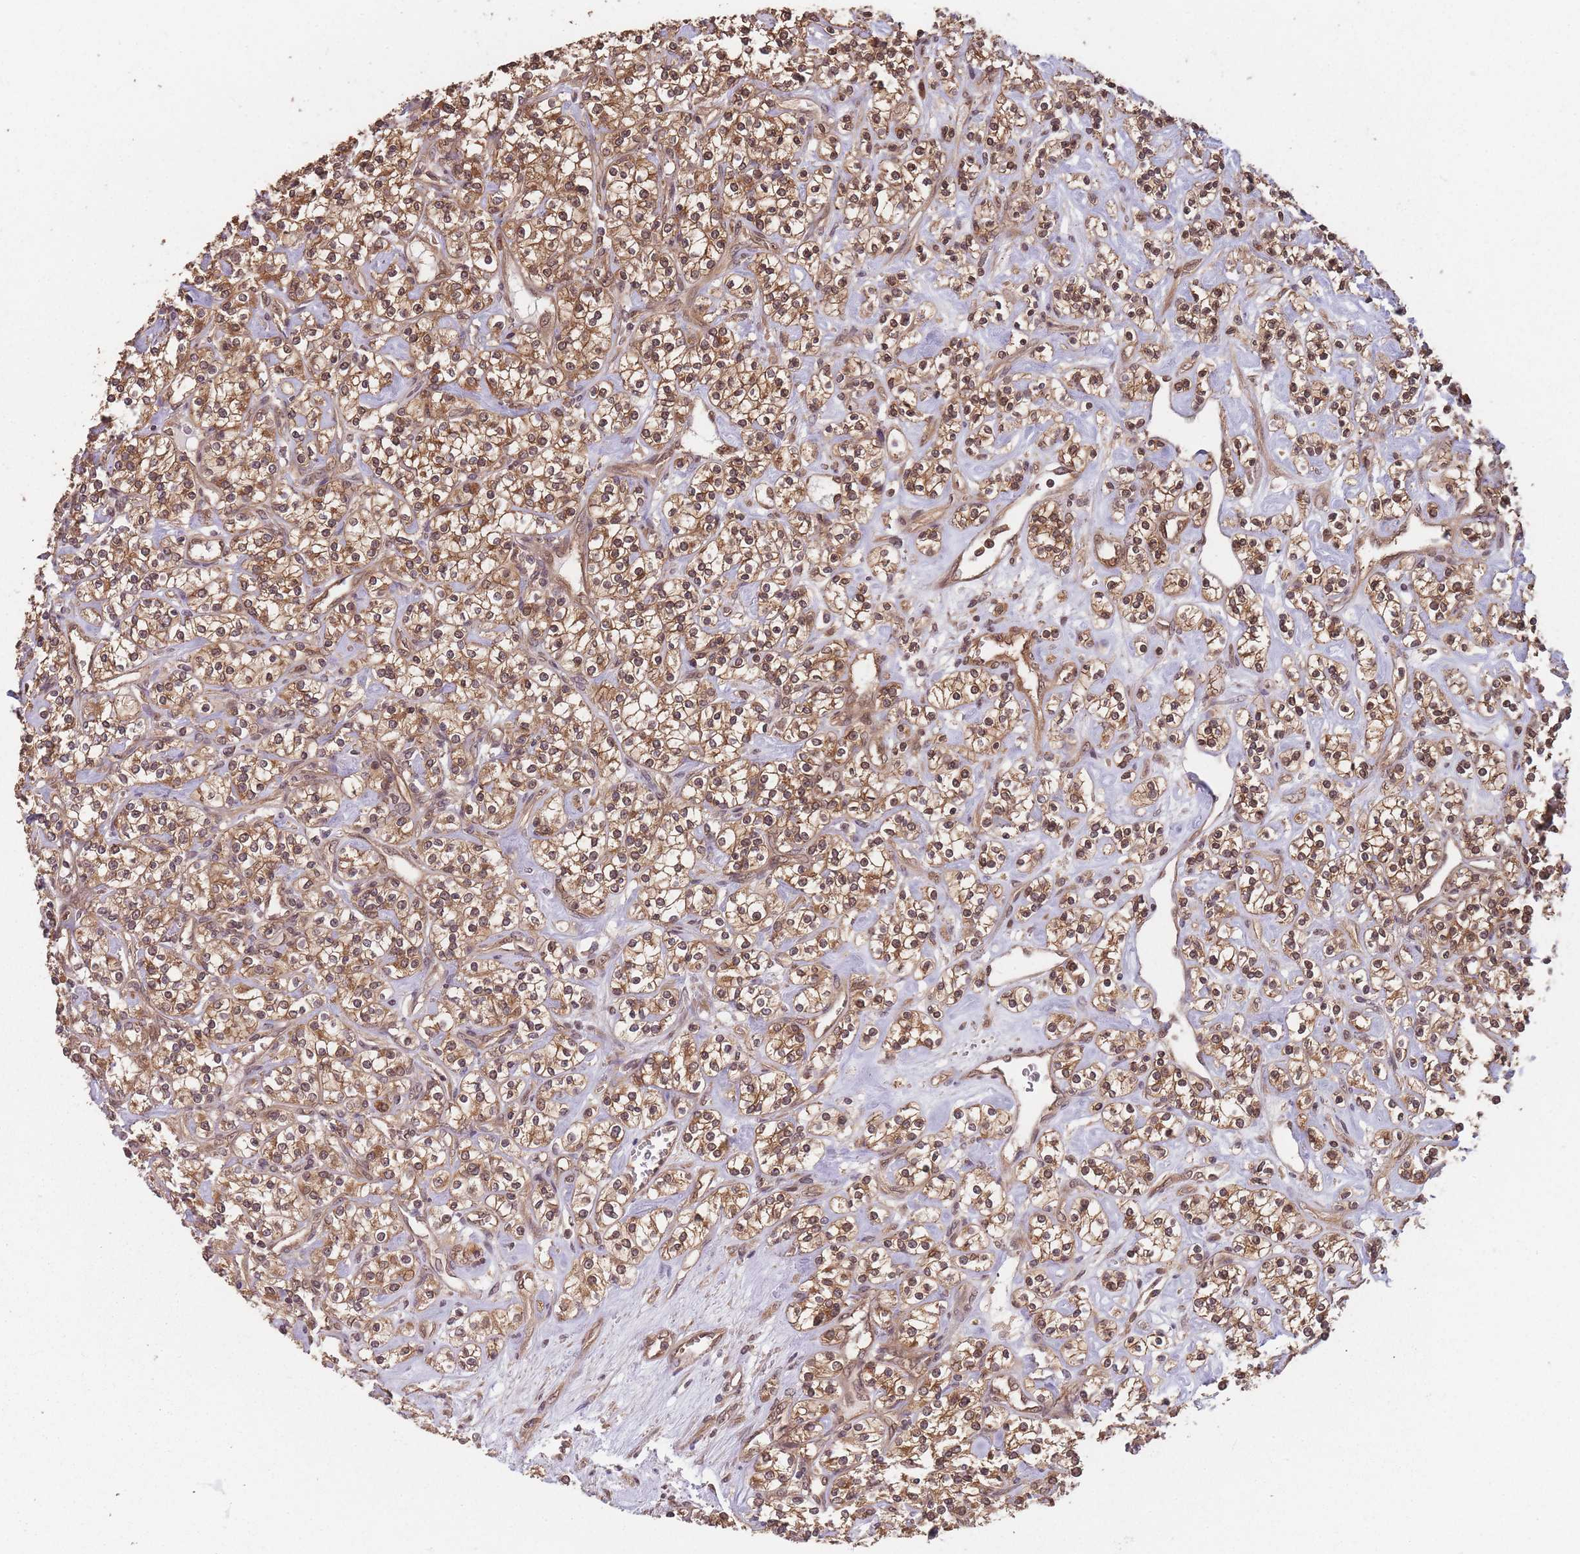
{"staining": {"intensity": "moderate", "quantity": ">75%", "location": "cytoplasmic/membranous,nuclear"}, "tissue": "renal cancer", "cell_type": "Tumor cells", "image_type": "cancer", "snomed": [{"axis": "morphology", "description": "Adenocarcinoma, NOS"}, {"axis": "topography", "description": "Kidney"}], "caption": "Immunohistochemistry (IHC) image of renal cancer (adenocarcinoma) stained for a protein (brown), which shows medium levels of moderate cytoplasmic/membranous and nuclear staining in about >75% of tumor cells.", "gene": "PPP6R3", "patient": {"sex": "male", "age": 77}}